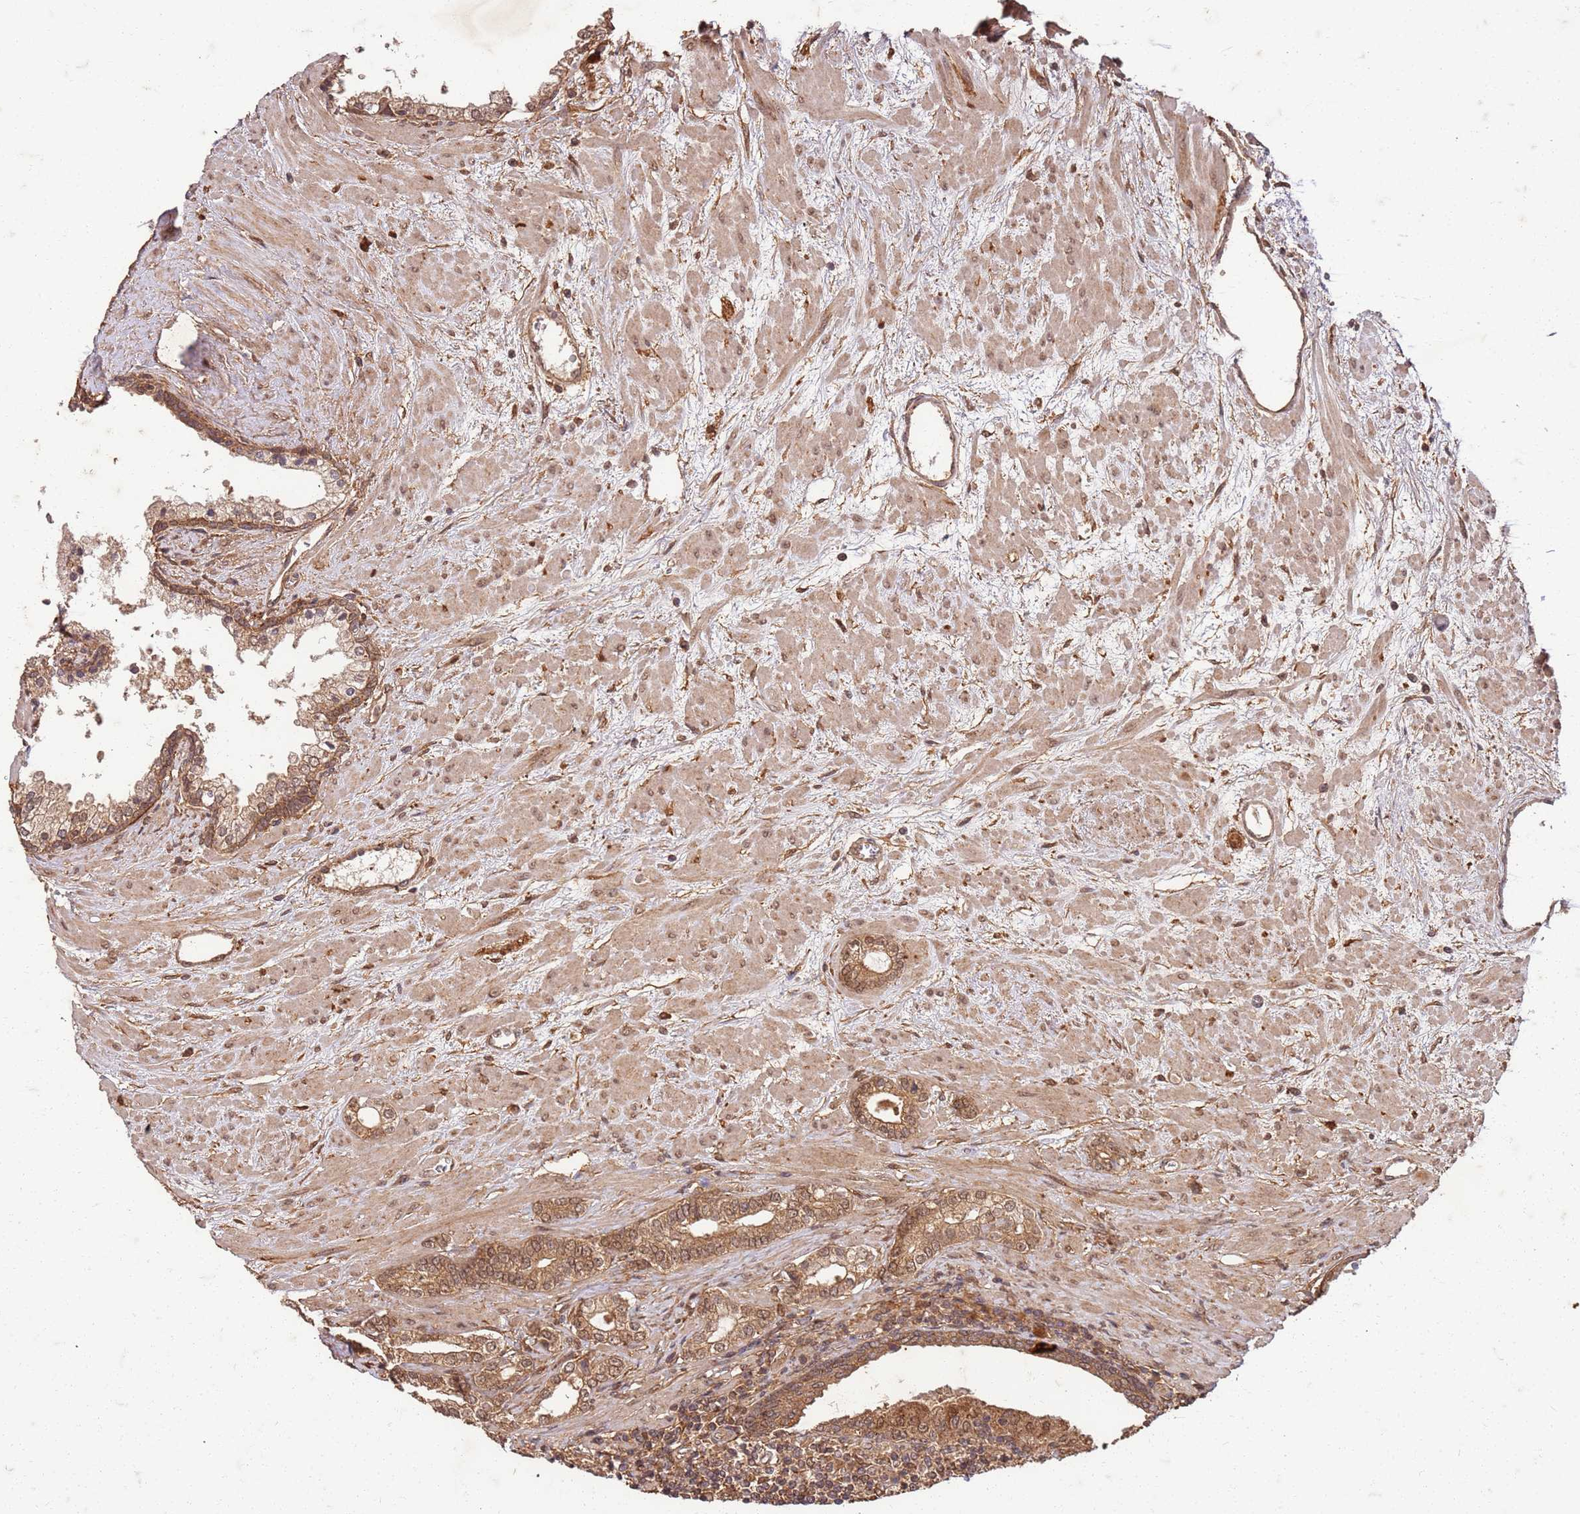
{"staining": {"intensity": "moderate", "quantity": ">75%", "location": "cytoplasmic/membranous,nuclear"}, "tissue": "prostate cancer", "cell_type": "Tumor cells", "image_type": "cancer", "snomed": [{"axis": "morphology", "description": "Adenocarcinoma, High grade"}, {"axis": "topography", "description": "Prostate"}], "caption": "Tumor cells demonstrate moderate cytoplasmic/membranous and nuclear staining in approximately >75% of cells in prostate cancer.", "gene": "UBE3A", "patient": {"sex": "male", "age": 64}}